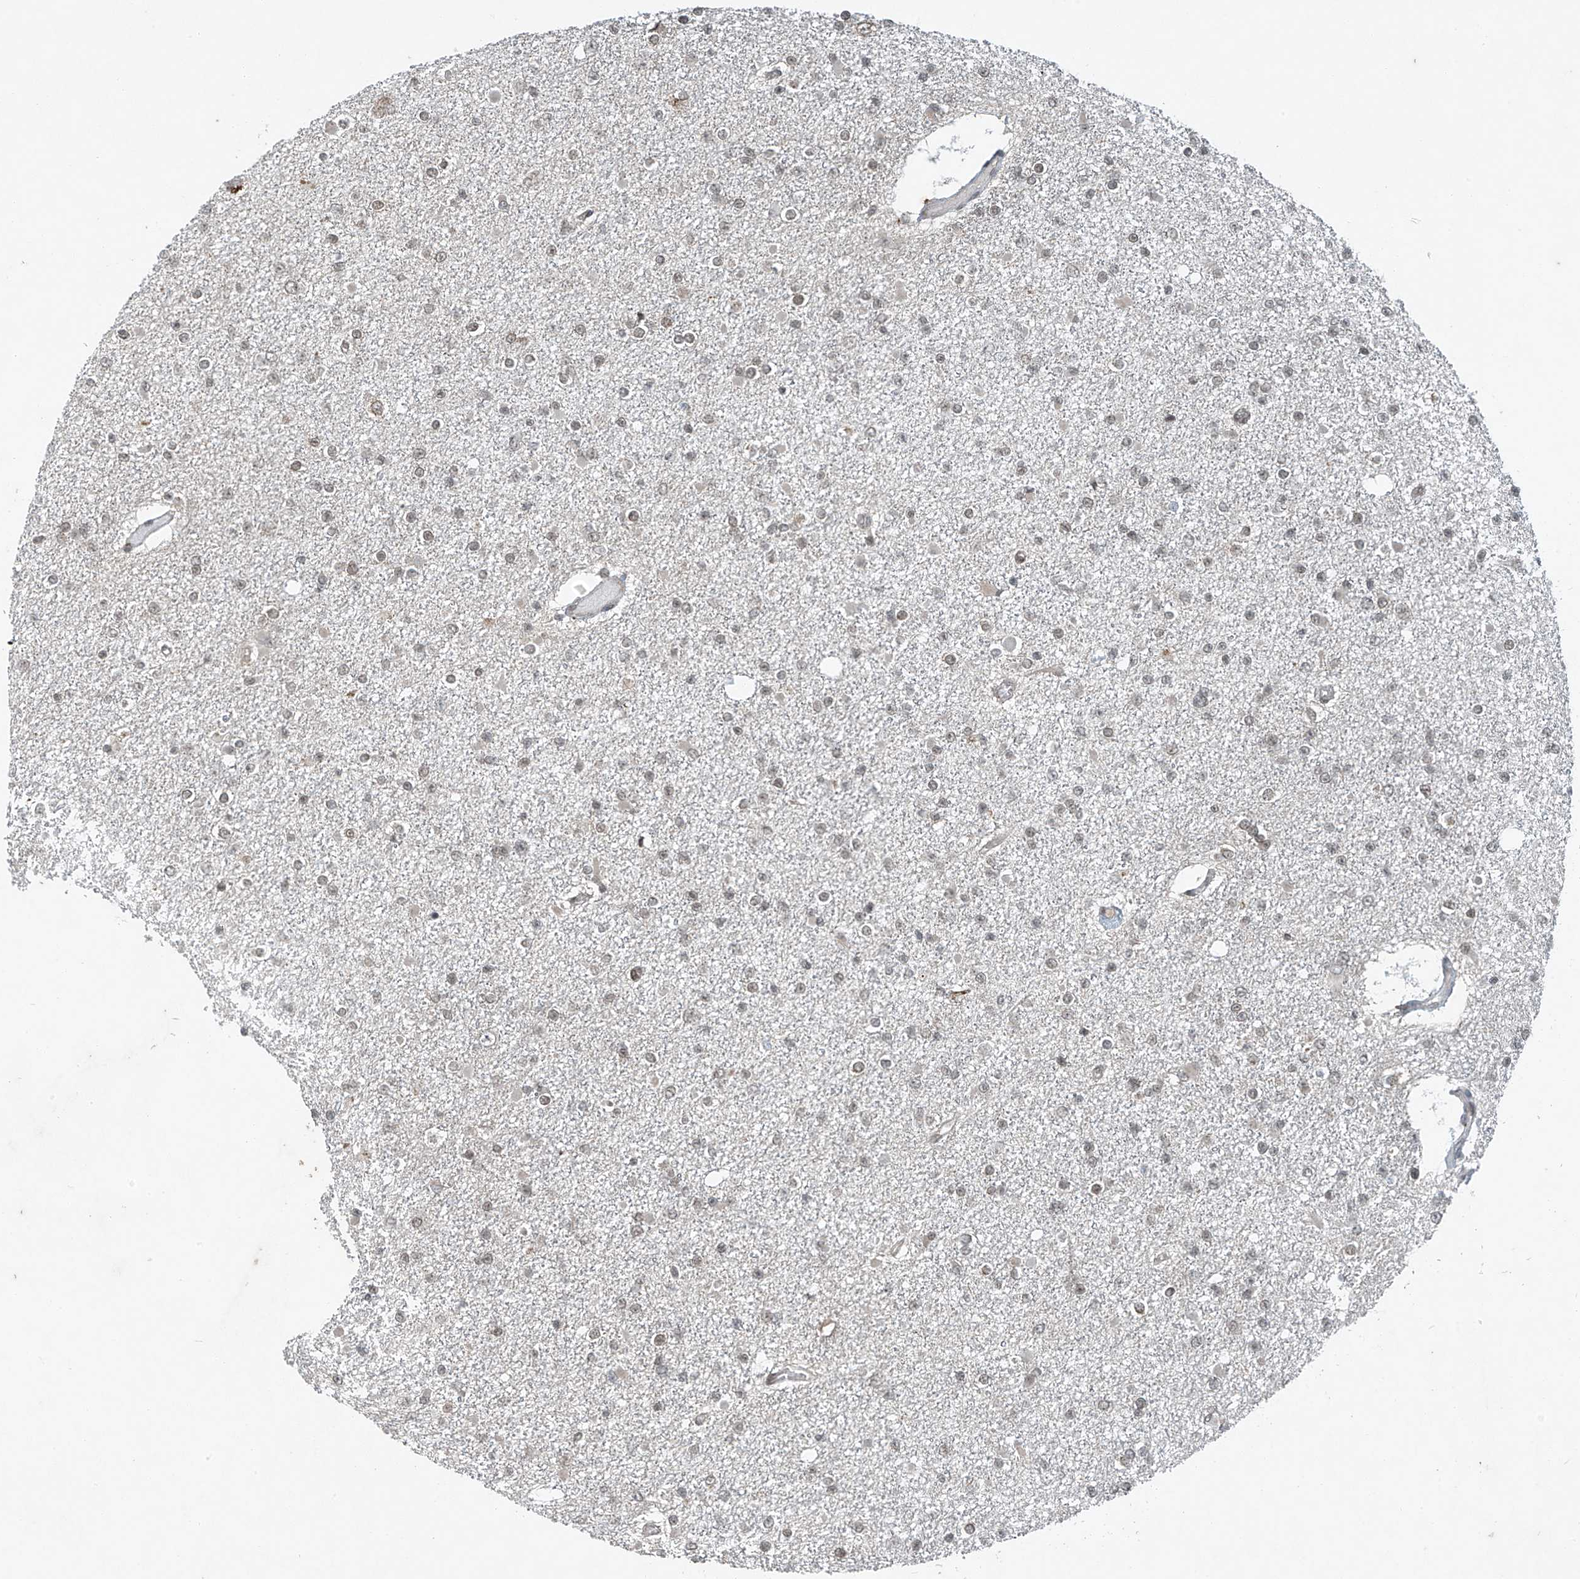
{"staining": {"intensity": "weak", "quantity": "25%-75%", "location": "nuclear"}, "tissue": "glioma", "cell_type": "Tumor cells", "image_type": "cancer", "snomed": [{"axis": "morphology", "description": "Glioma, malignant, Low grade"}, {"axis": "topography", "description": "Brain"}], "caption": "Weak nuclear protein staining is appreciated in approximately 25%-75% of tumor cells in malignant low-grade glioma. Immunohistochemistry stains the protein of interest in brown and the nuclei are stained blue.", "gene": "TAF8", "patient": {"sex": "female", "age": 22}}